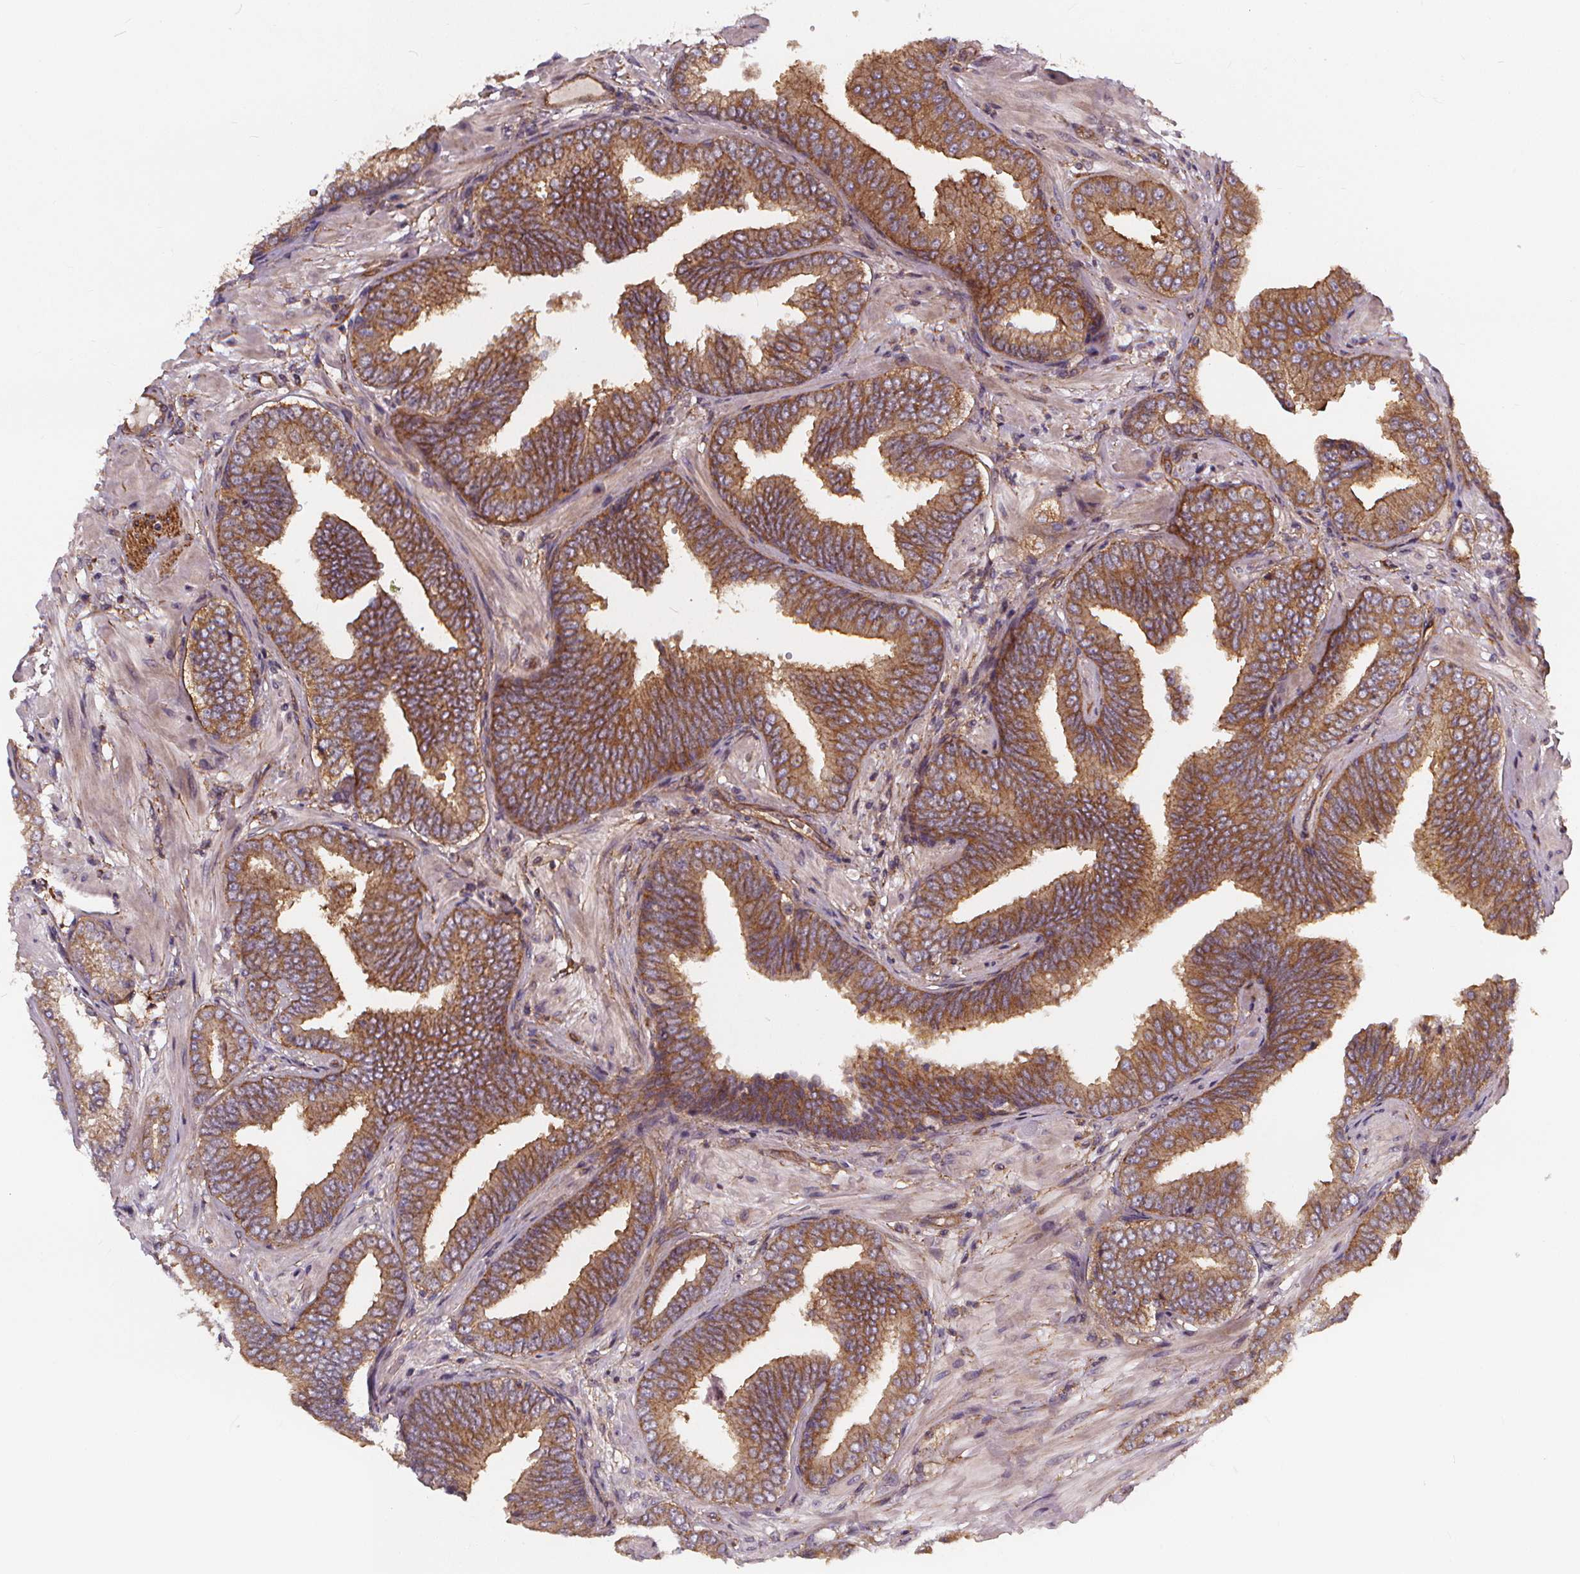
{"staining": {"intensity": "moderate", "quantity": ">75%", "location": "cytoplasmic/membranous"}, "tissue": "prostate cancer", "cell_type": "Tumor cells", "image_type": "cancer", "snomed": [{"axis": "morphology", "description": "Adenocarcinoma, Low grade"}, {"axis": "topography", "description": "Prostate"}], "caption": "This is an image of immunohistochemistry staining of prostate adenocarcinoma (low-grade), which shows moderate expression in the cytoplasmic/membranous of tumor cells.", "gene": "CLINT1", "patient": {"sex": "male", "age": 55}}